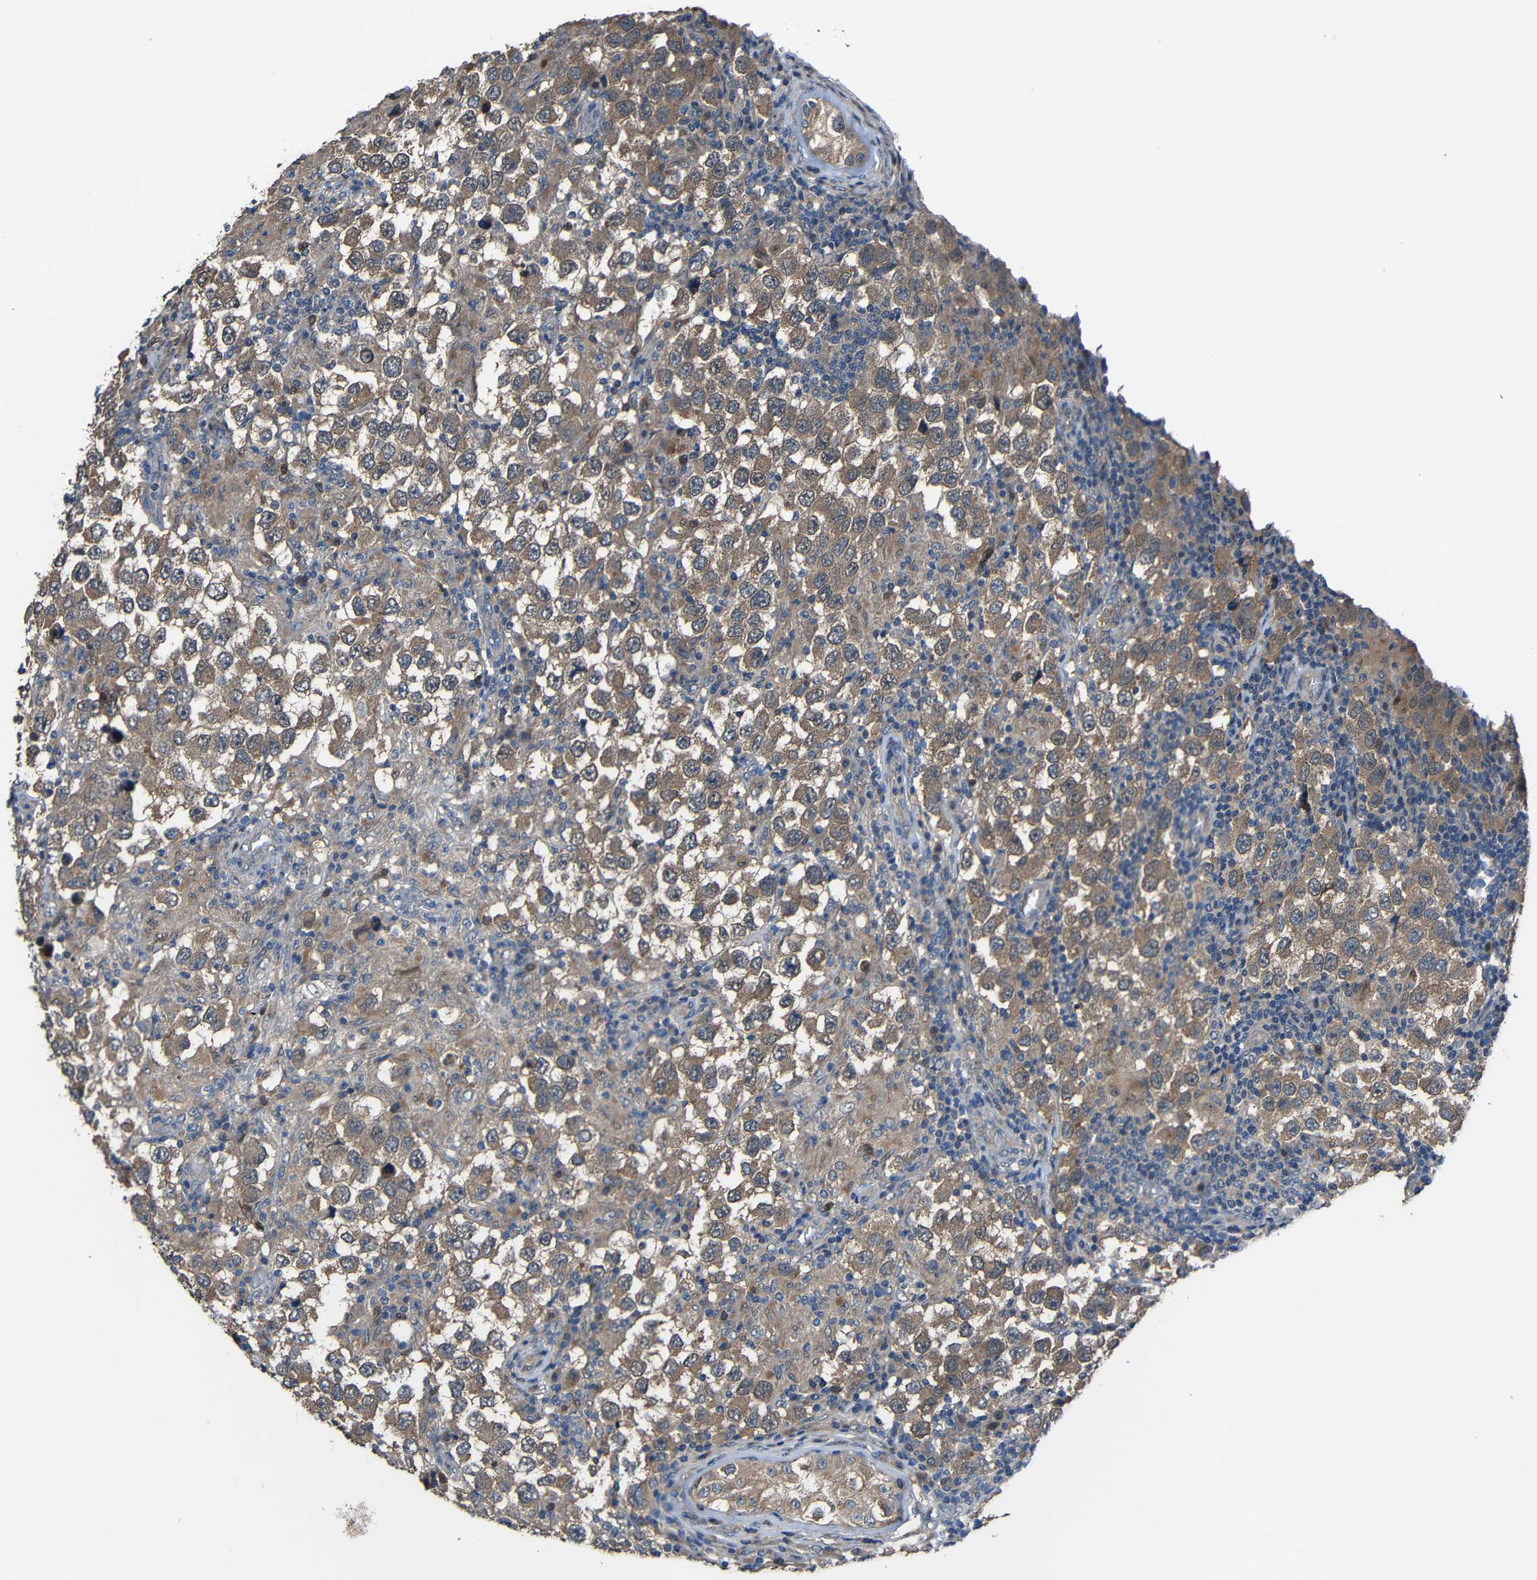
{"staining": {"intensity": "moderate", "quantity": ">75%", "location": "cytoplasmic/membranous"}, "tissue": "testis cancer", "cell_type": "Tumor cells", "image_type": "cancer", "snomed": [{"axis": "morphology", "description": "Carcinoma, Embryonal, NOS"}, {"axis": "topography", "description": "Testis"}], "caption": "Testis embryonal carcinoma was stained to show a protein in brown. There is medium levels of moderate cytoplasmic/membranous positivity in approximately >75% of tumor cells.", "gene": "CHST9", "patient": {"sex": "male", "age": 21}}